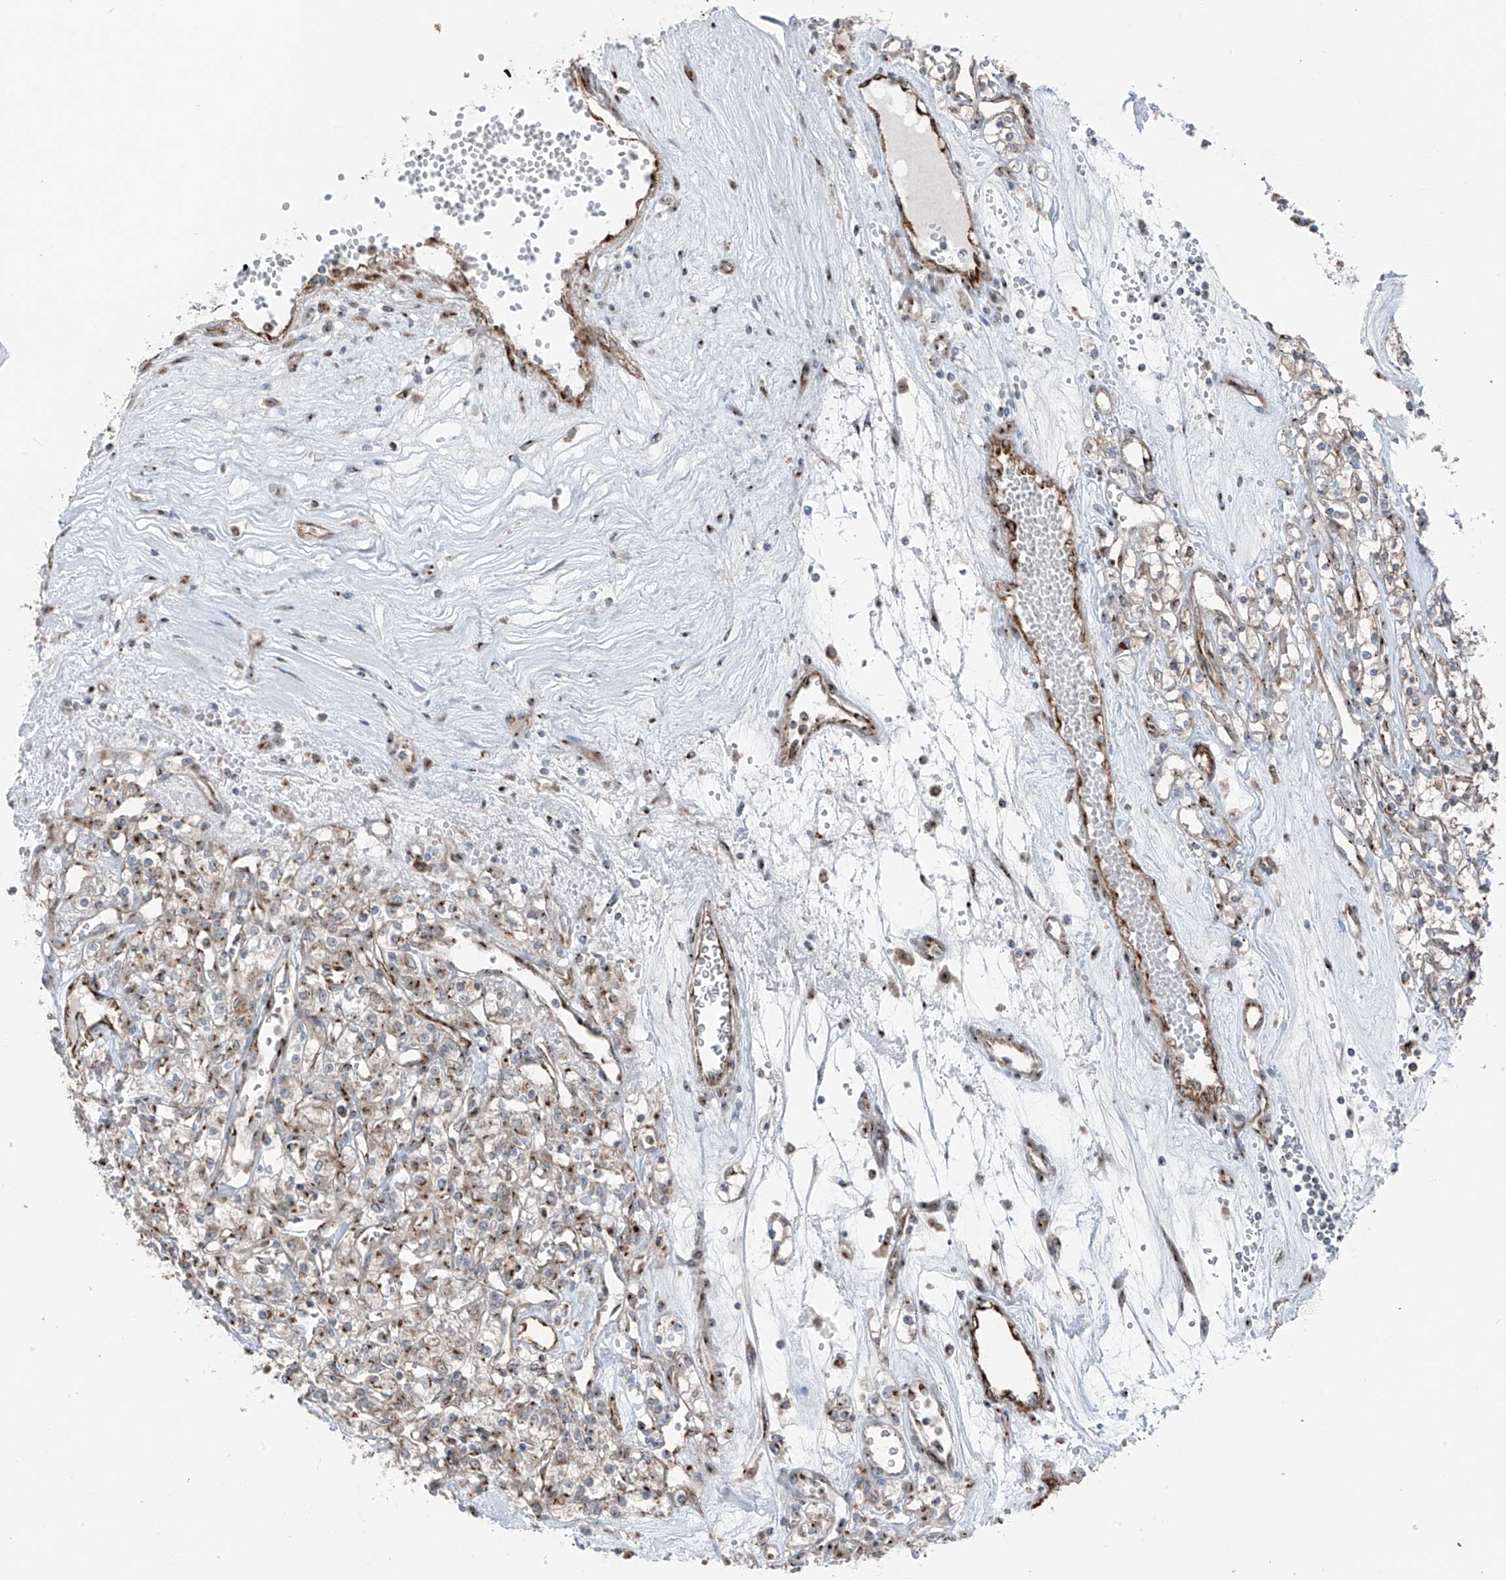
{"staining": {"intensity": "moderate", "quantity": "25%-75%", "location": "cytoplasmic/membranous"}, "tissue": "renal cancer", "cell_type": "Tumor cells", "image_type": "cancer", "snomed": [{"axis": "morphology", "description": "Adenocarcinoma, NOS"}, {"axis": "topography", "description": "Kidney"}], "caption": "A medium amount of moderate cytoplasmic/membranous staining is identified in approximately 25%-75% of tumor cells in renal cancer tissue.", "gene": "ERLEC1", "patient": {"sex": "female", "age": 59}}